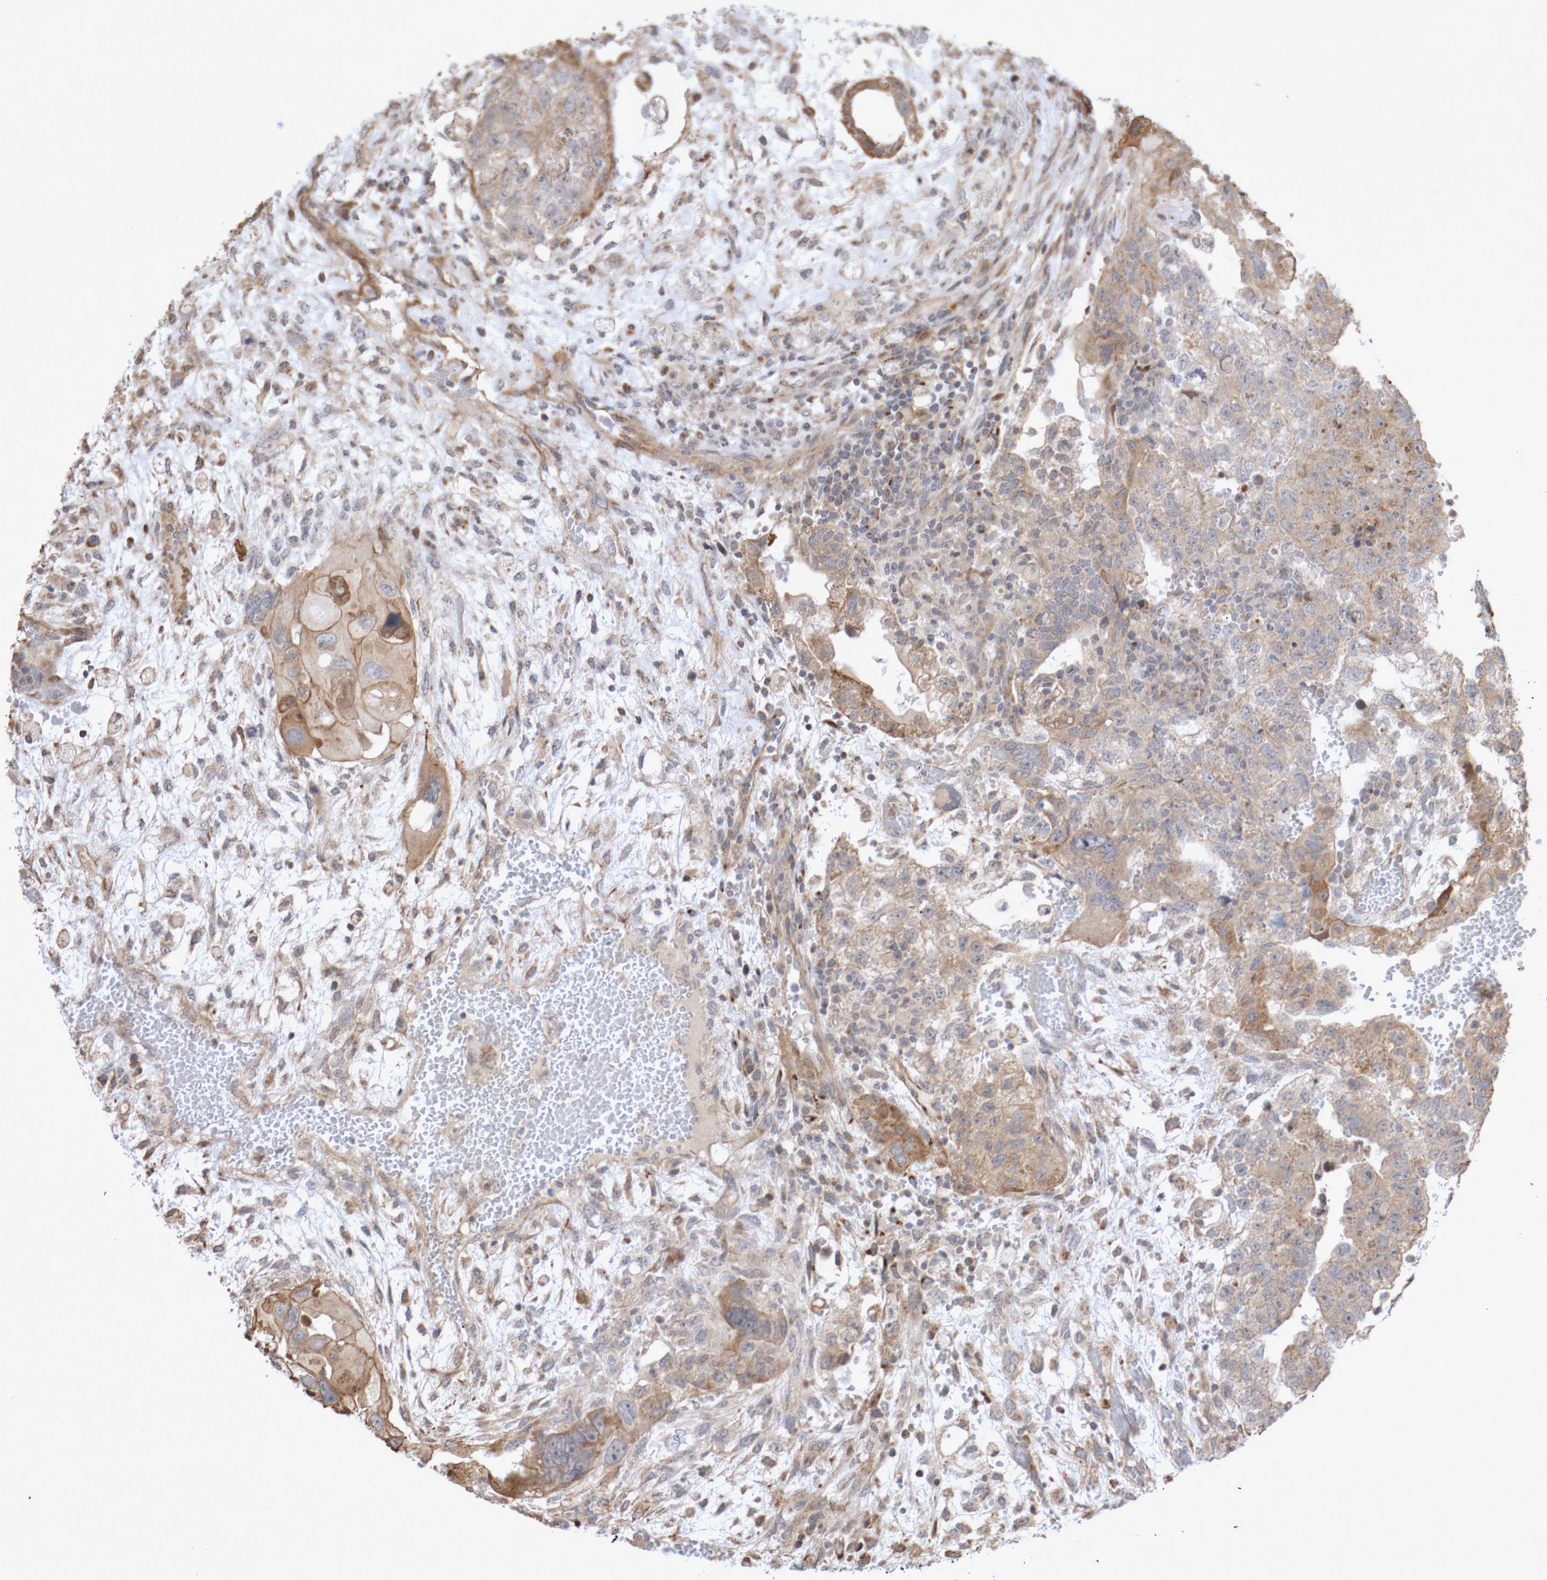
{"staining": {"intensity": "weak", "quantity": ">75%", "location": "cytoplasmic/membranous"}, "tissue": "testis cancer", "cell_type": "Tumor cells", "image_type": "cancer", "snomed": [{"axis": "morphology", "description": "Carcinoma, Embryonal, NOS"}, {"axis": "topography", "description": "Testis"}], "caption": "A brown stain highlights weak cytoplasmic/membranous staining of a protein in testis cancer tumor cells. Using DAB (3,3'-diaminobenzidine) (brown) and hematoxylin (blue) stains, captured at high magnification using brightfield microscopy.", "gene": "DPH7", "patient": {"sex": "male", "age": 36}}